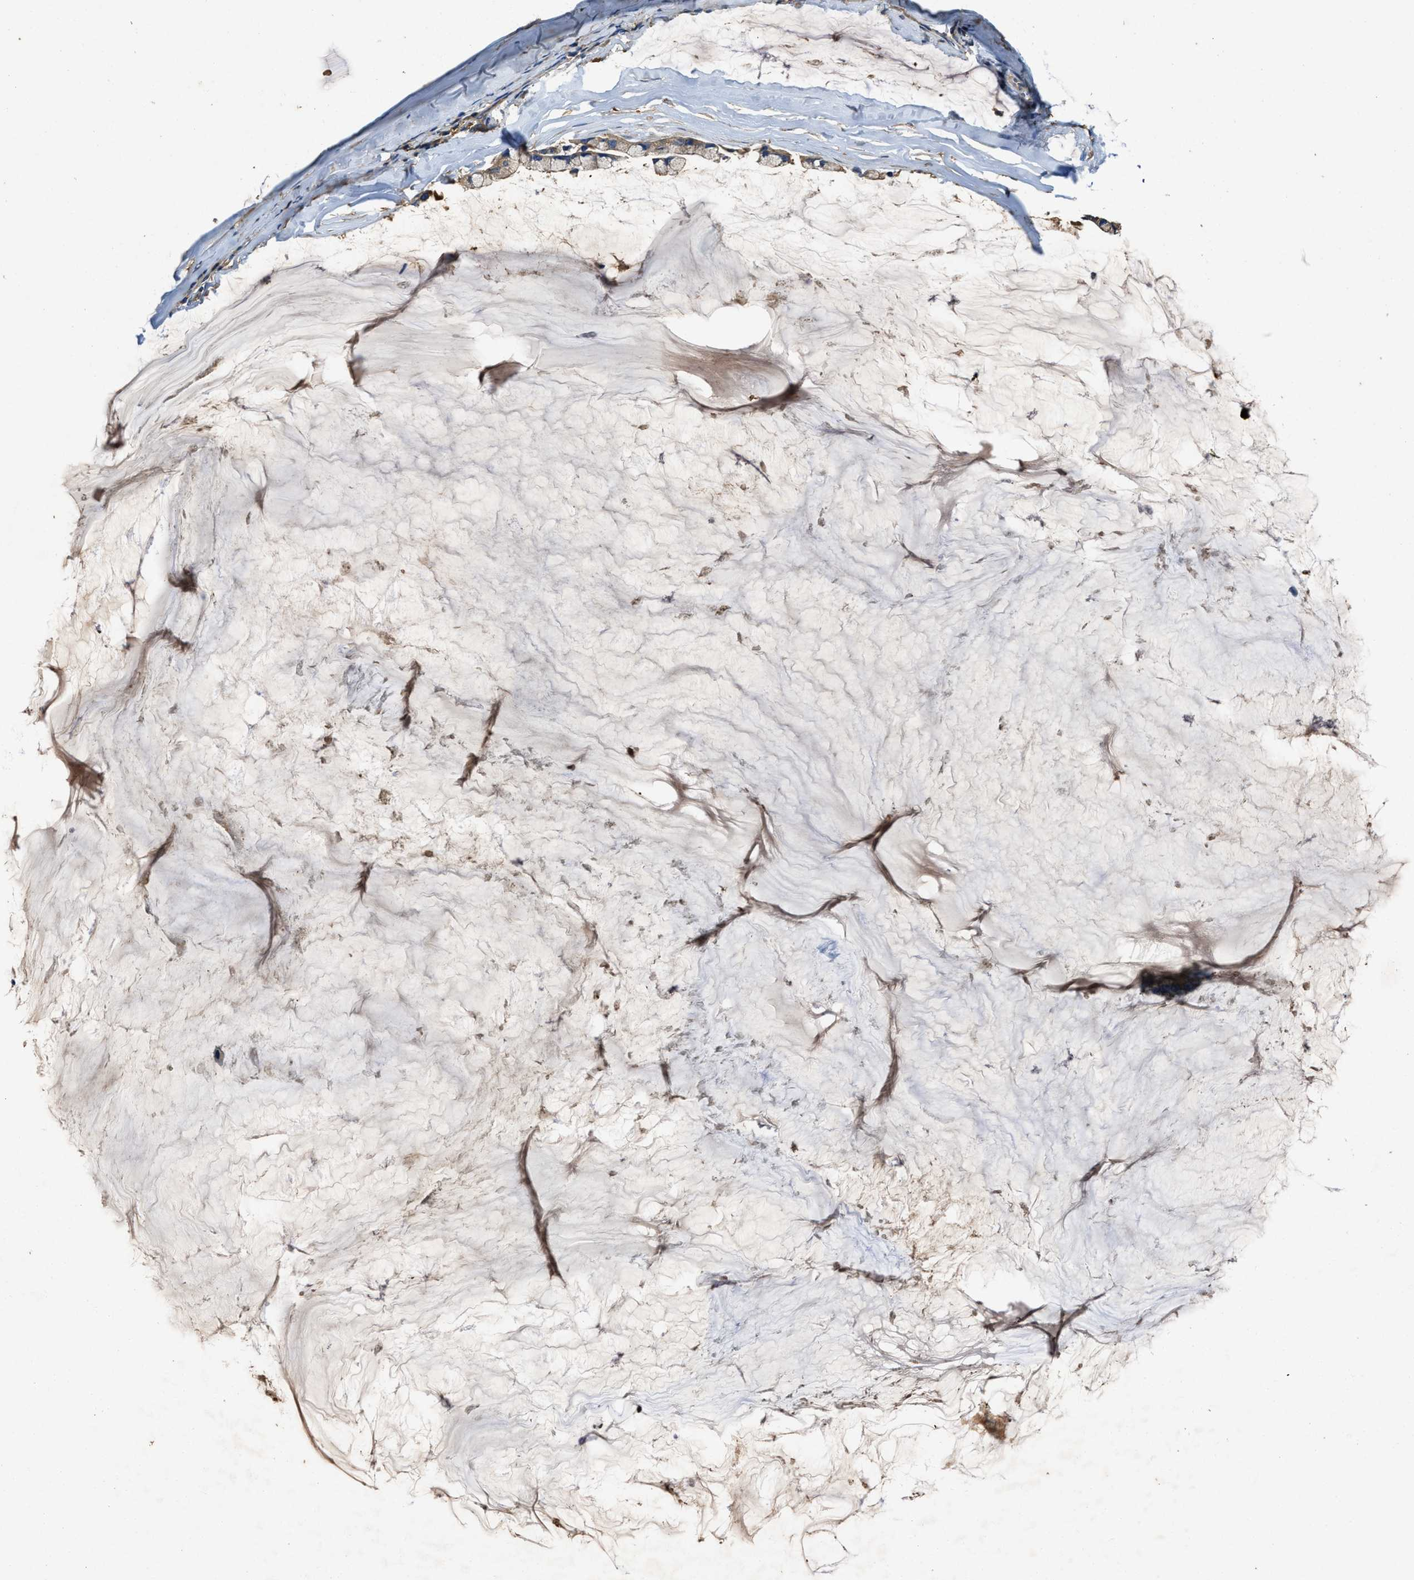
{"staining": {"intensity": "weak", "quantity": ">75%", "location": "cytoplasmic/membranous"}, "tissue": "ovarian cancer", "cell_type": "Tumor cells", "image_type": "cancer", "snomed": [{"axis": "morphology", "description": "Cystadenocarcinoma, mucinous, NOS"}, {"axis": "topography", "description": "Ovary"}], "caption": "Immunohistochemistry (IHC) histopathology image of human ovarian cancer stained for a protein (brown), which demonstrates low levels of weak cytoplasmic/membranous staining in about >75% of tumor cells.", "gene": "BLOC1S1", "patient": {"sex": "female", "age": 39}}